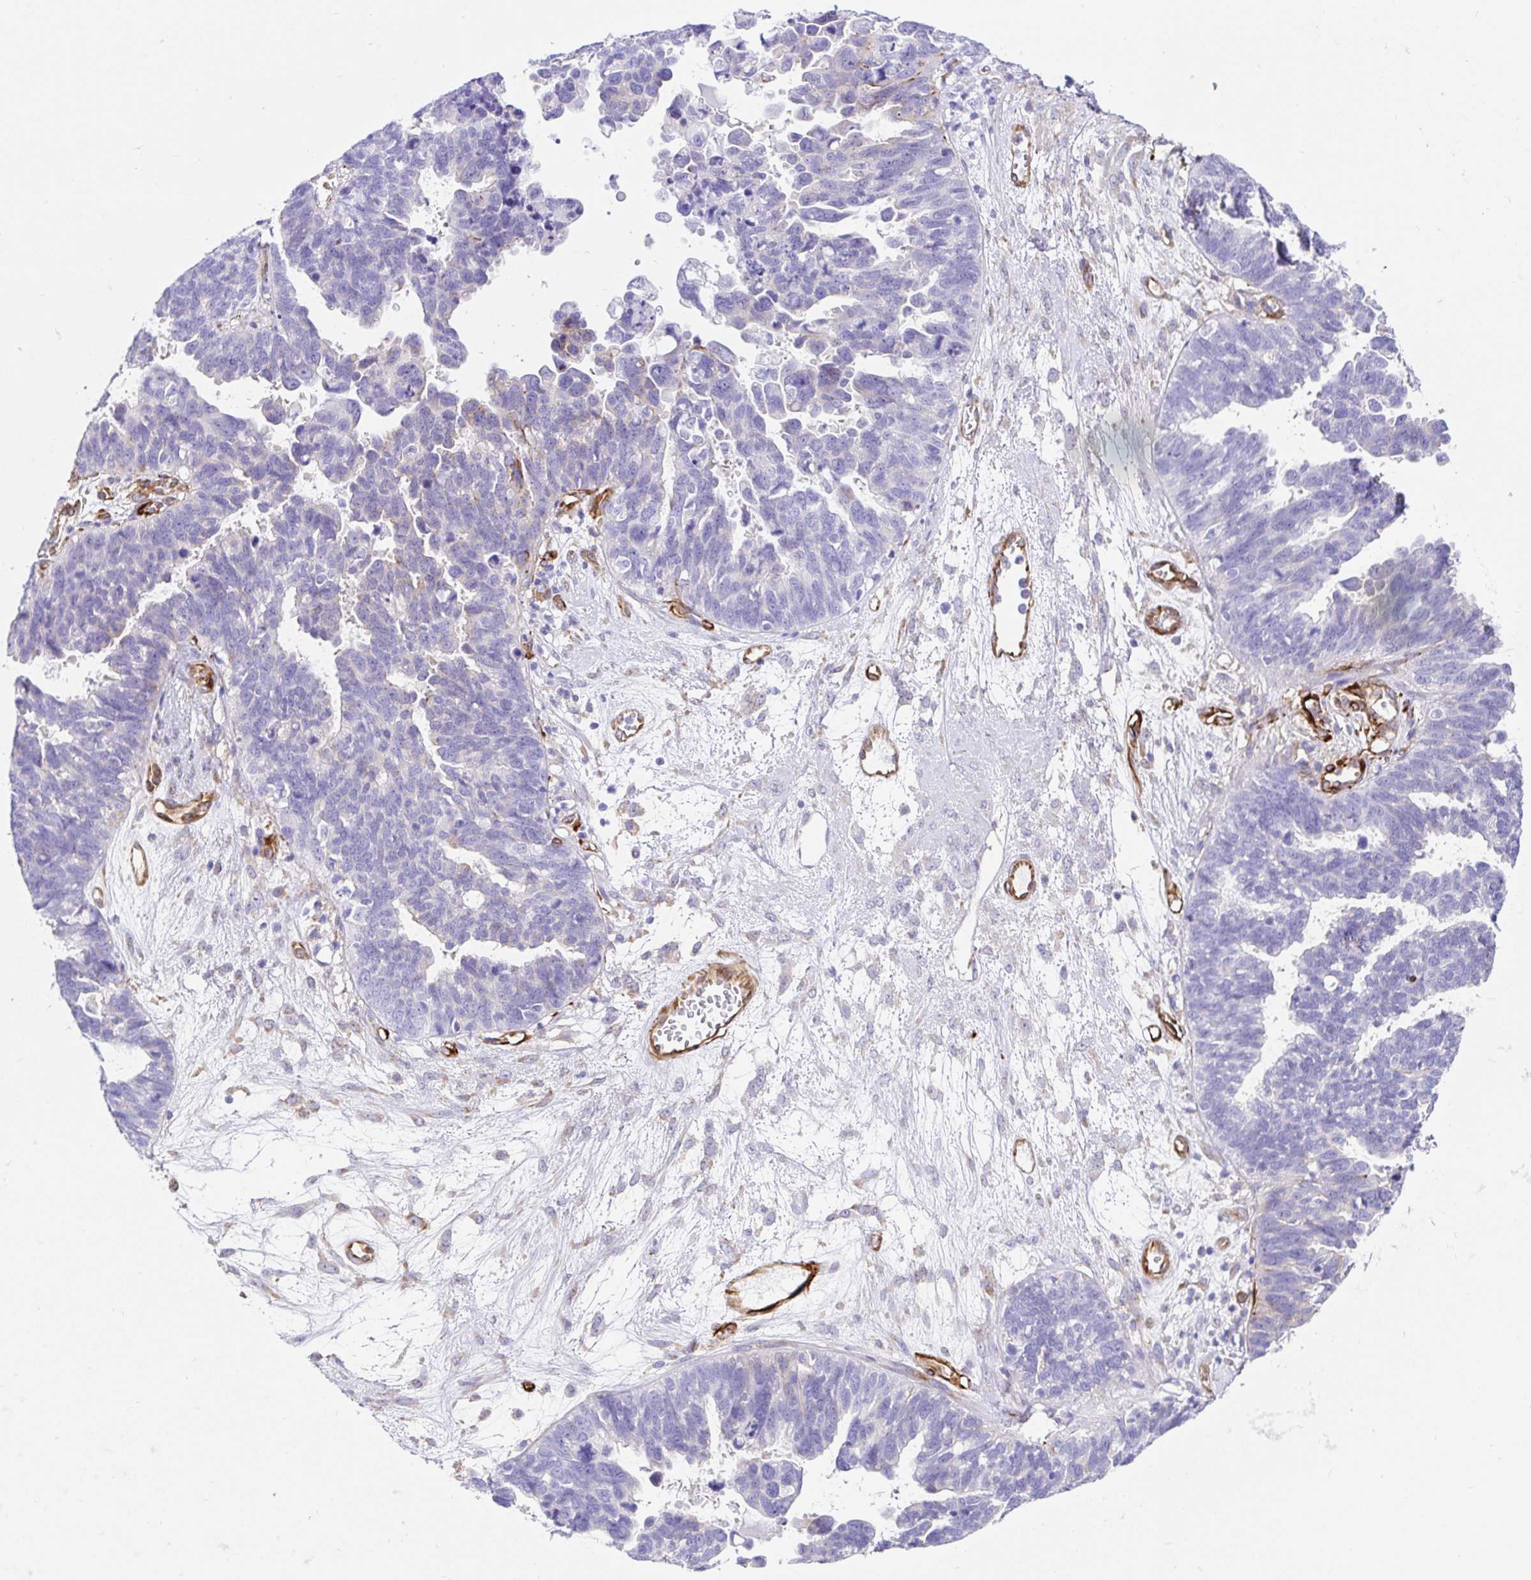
{"staining": {"intensity": "negative", "quantity": "none", "location": "none"}, "tissue": "ovarian cancer", "cell_type": "Tumor cells", "image_type": "cancer", "snomed": [{"axis": "morphology", "description": "Cystadenocarcinoma, serous, NOS"}, {"axis": "topography", "description": "Ovary"}], "caption": "A high-resolution histopathology image shows immunohistochemistry (IHC) staining of ovarian cancer, which shows no significant staining in tumor cells.", "gene": "DOCK1", "patient": {"sex": "female", "age": 60}}